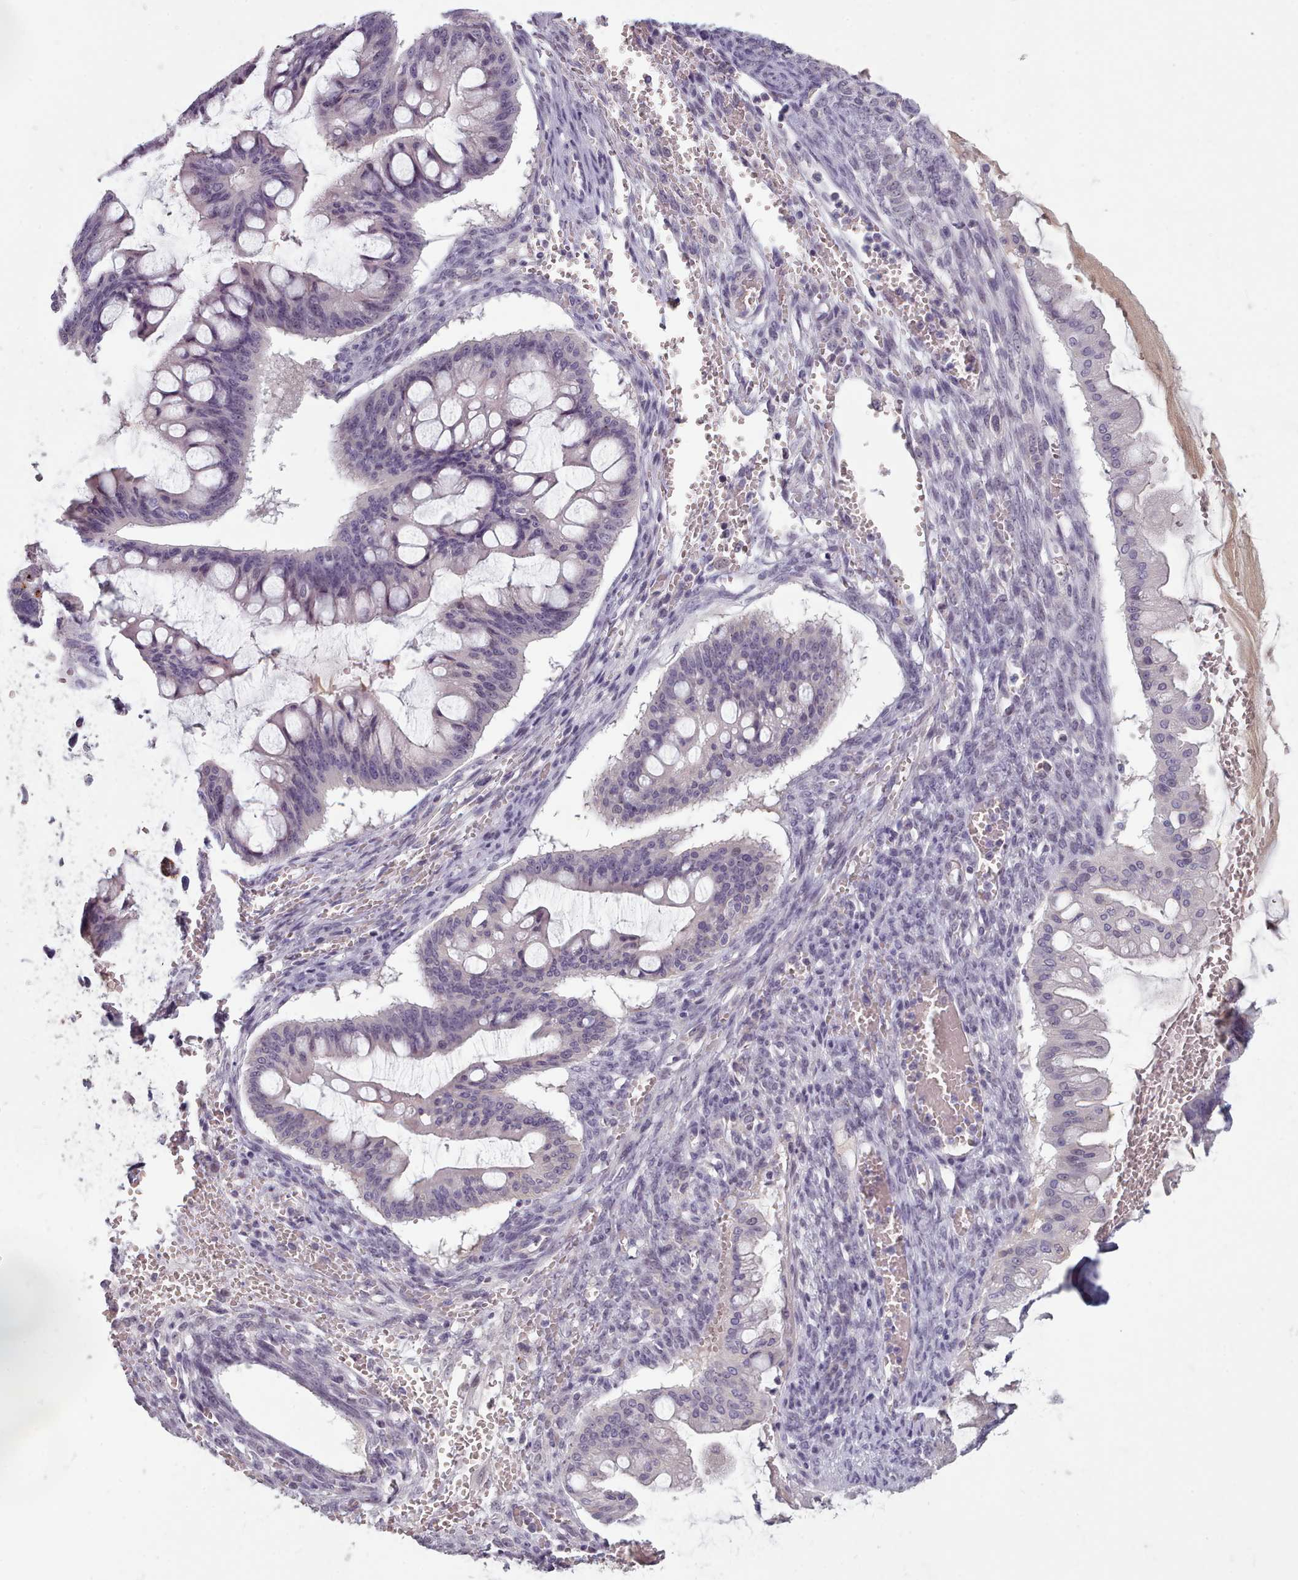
{"staining": {"intensity": "negative", "quantity": "none", "location": "none"}, "tissue": "ovarian cancer", "cell_type": "Tumor cells", "image_type": "cancer", "snomed": [{"axis": "morphology", "description": "Cystadenocarcinoma, mucinous, NOS"}, {"axis": "topography", "description": "Ovary"}], "caption": "Photomicrograph shows no protein staining in tumor cells of mucinous cystadenocarcinoma (ovarian) tissue.", "gene": "PBX4", "patient": {"sex": "female", "age": 73}}